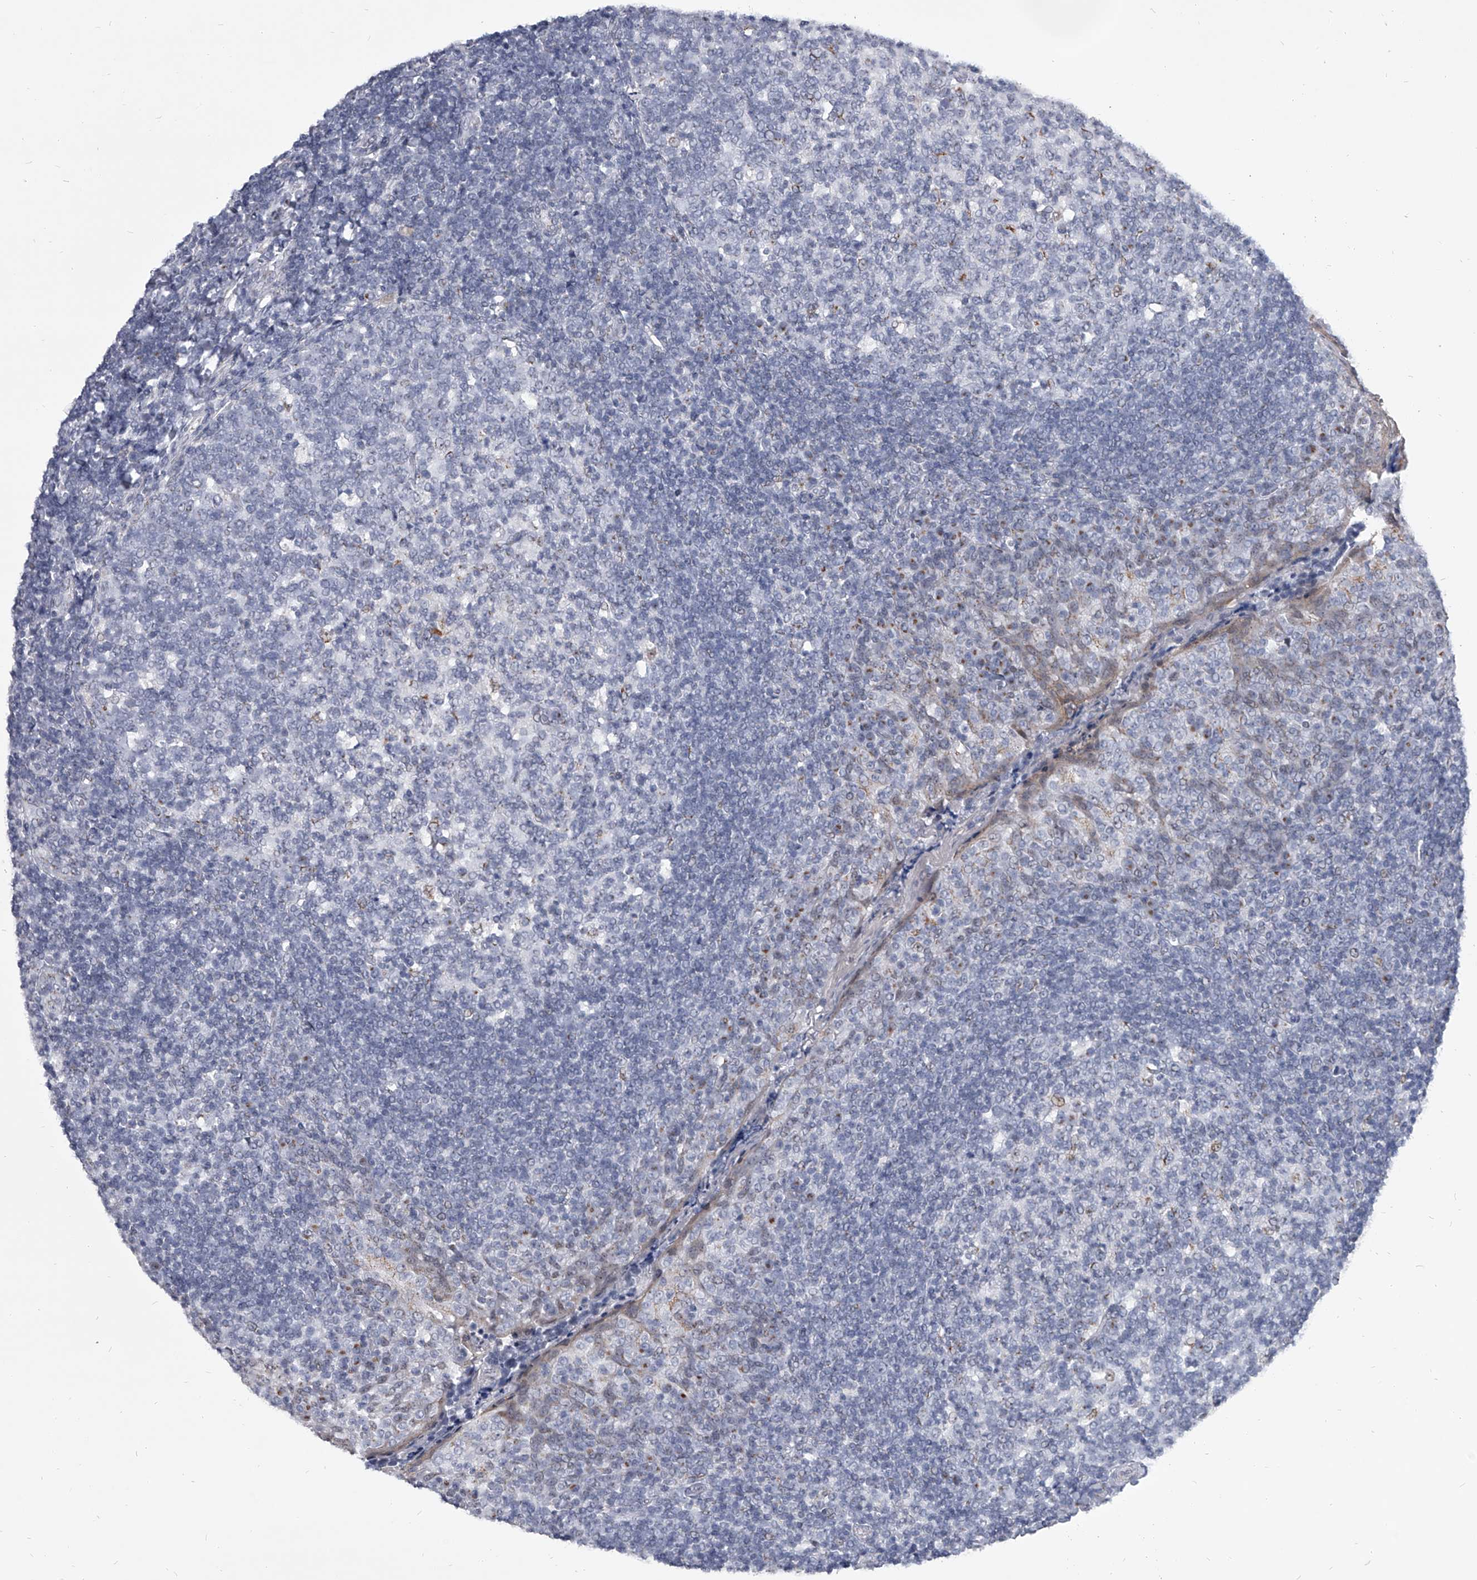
{"staining": {"intensity": "negative", "quantity": "none", "location": "none"}, "tissue": "tonsil", "cell_type": "Germinal center cells", "image_type": "normal", "snomed": [{"axis": "morphology", "description": "Normal tissue, NOS"}, {"axis": "topography", "description": "Tonsil"}], "caption": "The micrograph shows no staining of germinal center cells in benign tonsil. (DAB IHC with hematoxylin counter stain).", "gene": "EVA1C", "patient": {"sex": "female", "age": 19}}